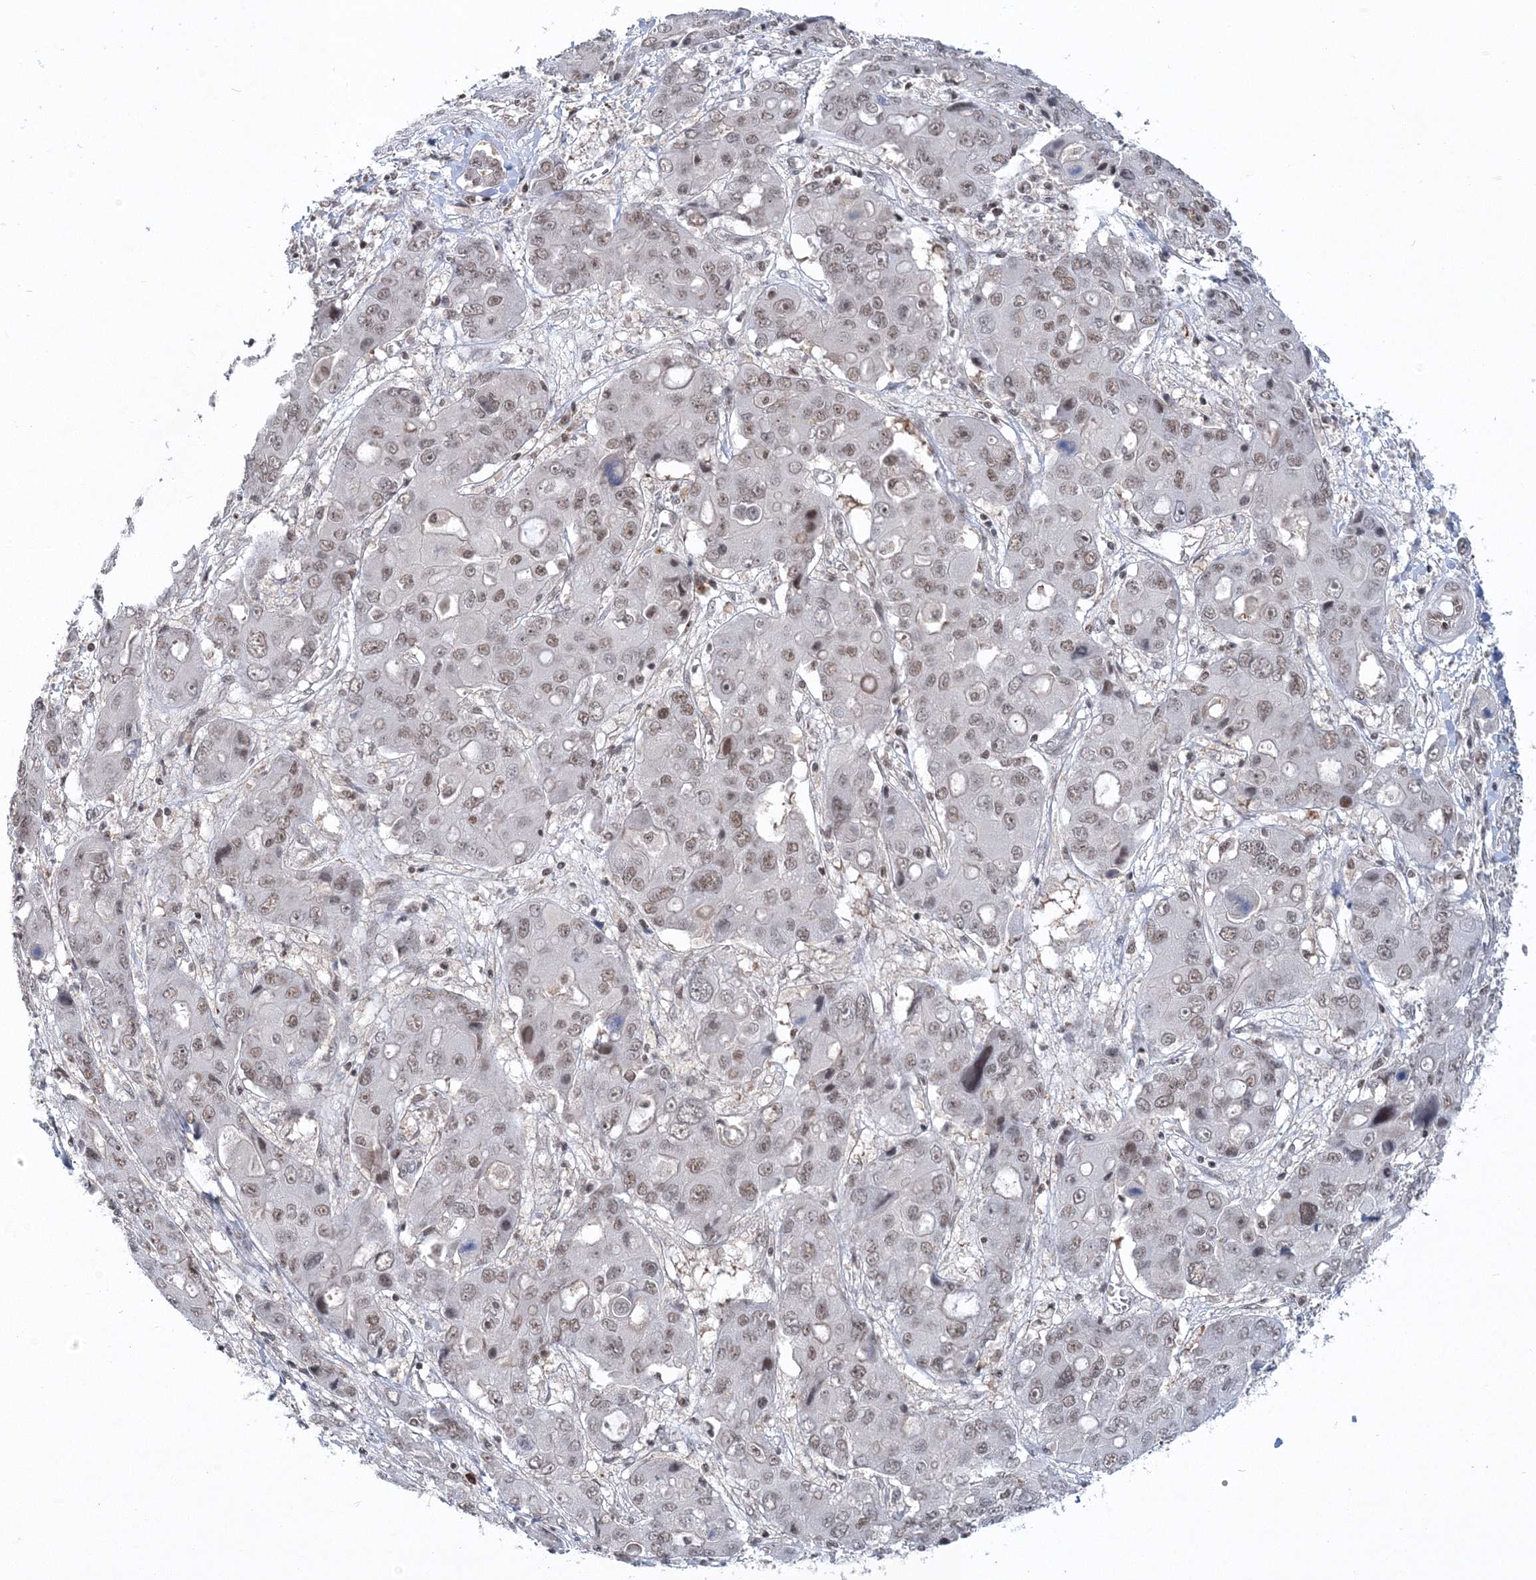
{"staining": {"intensity": "weak", "quantity": ">75%", "location": "nuclear"}, "tissue": "liver cancer", "cell_type": "Tumor cells", "image_type": "cancer", "snomed": [{"axis": "morphology", "description": "Cholangiocarcinoma"}, {"axis": "topography", "description": "Liver"}], "caption": "Immunohistochemical staining of liver cholangiocarcinoma shows low levels of weak nuclear staining in approximately >75% of tumor cells.", "gene": "PDS5A", "patient": {"sex": "male", "age": 67}}